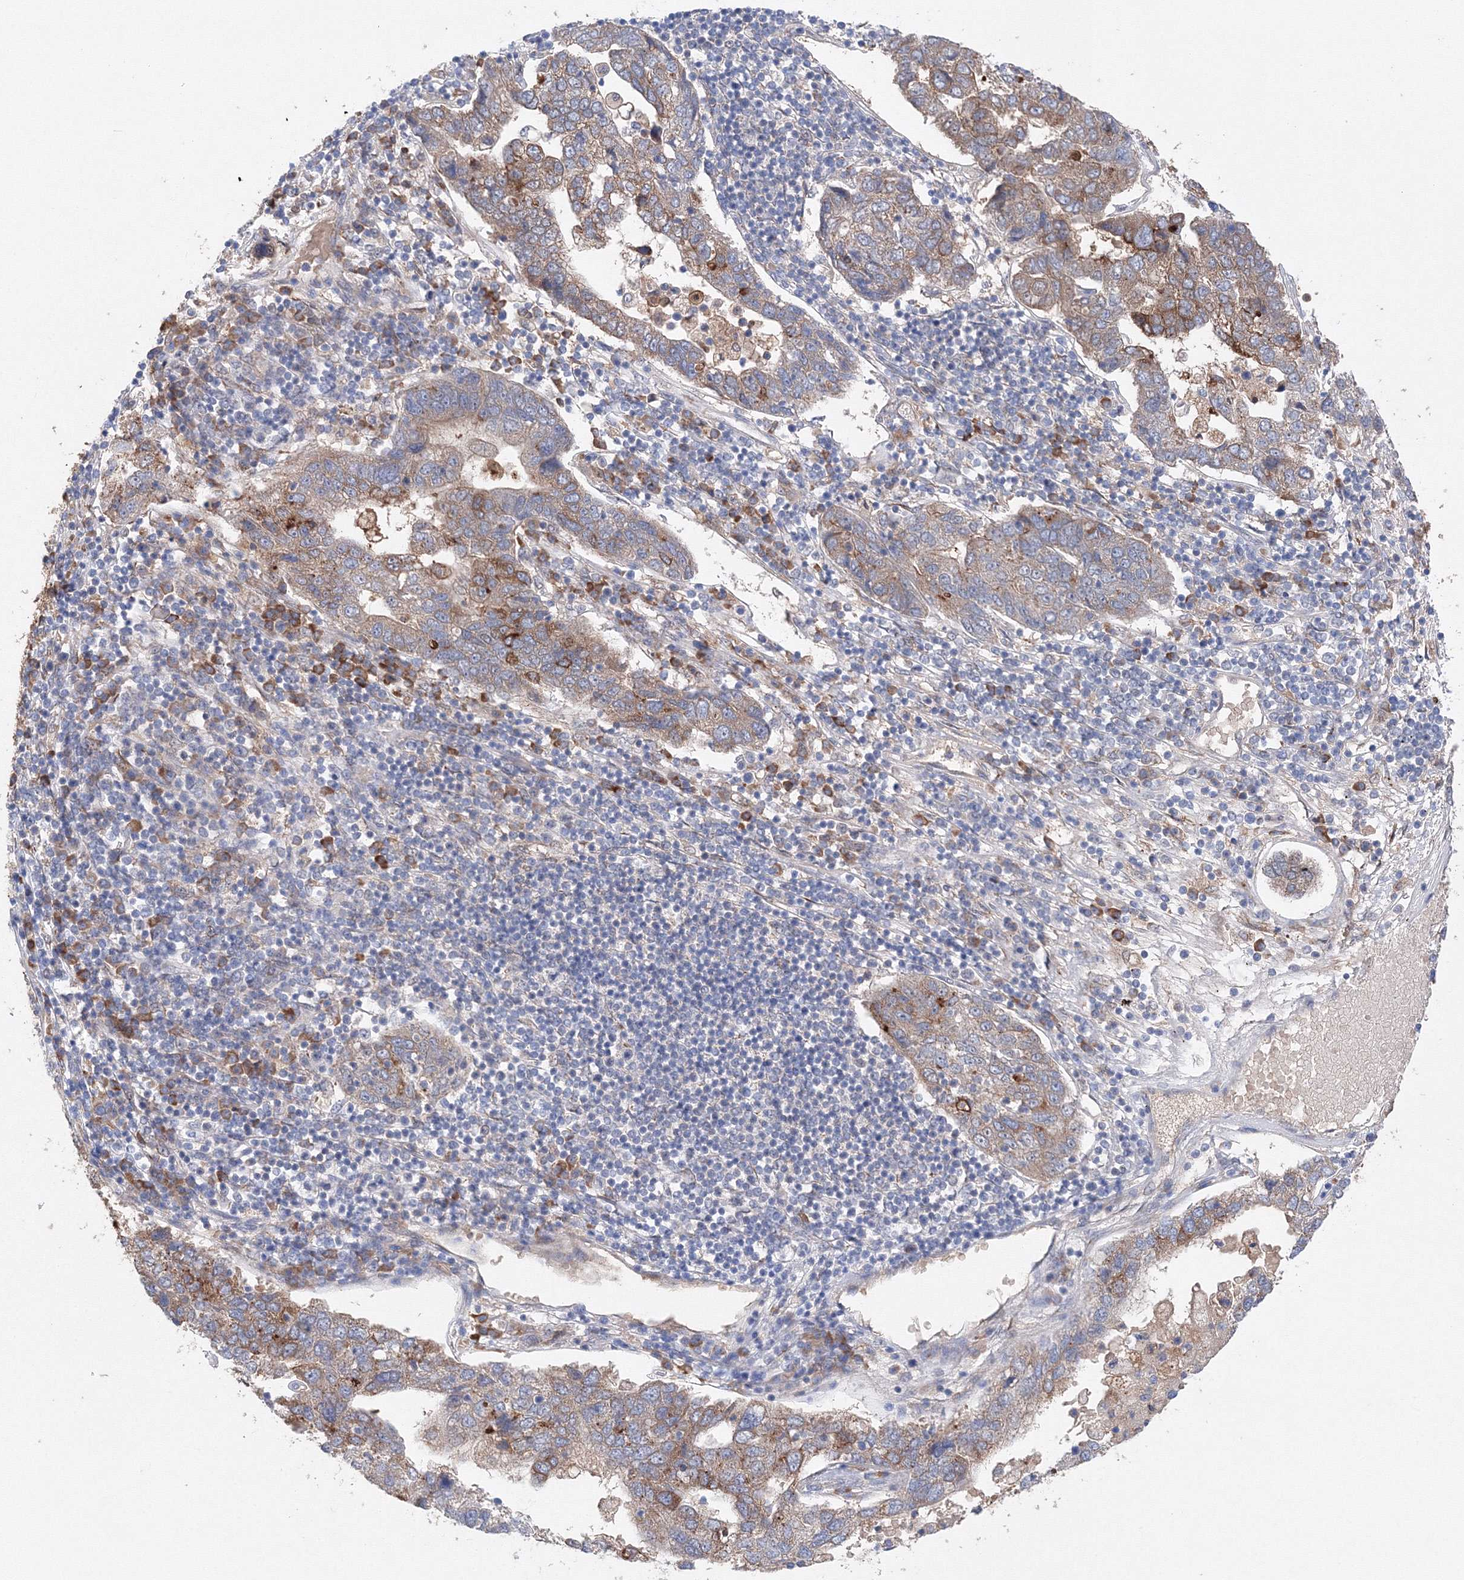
{"staining": {"intensity": "moderate", "quantity": ">75%", "location": "cytoplasmic/membranous"}, "tissue": "pancreatic cancer", "cell_type": "Tumor cells", "image_type": "cancer", "snomed": [{"axis": "morphology", "description": "Adenocarcinoma, NOS"}, {"axis": "topography", "description": "Pancreas"}], "caption": "Pancreatic adenocarcinoma was stained to show a protein in brown. There is medium levels of moderate cytoplasmic/membranous staining in about >75% of tumor cells. The staining was performed using DAB (3,3'-diaminobenzidine), with brown indicating positive protein expression. Nuclei are stained blue with hematoxylin.", "gene": "DIS3L2", "patient": {"sex": "female", "age": 61}}